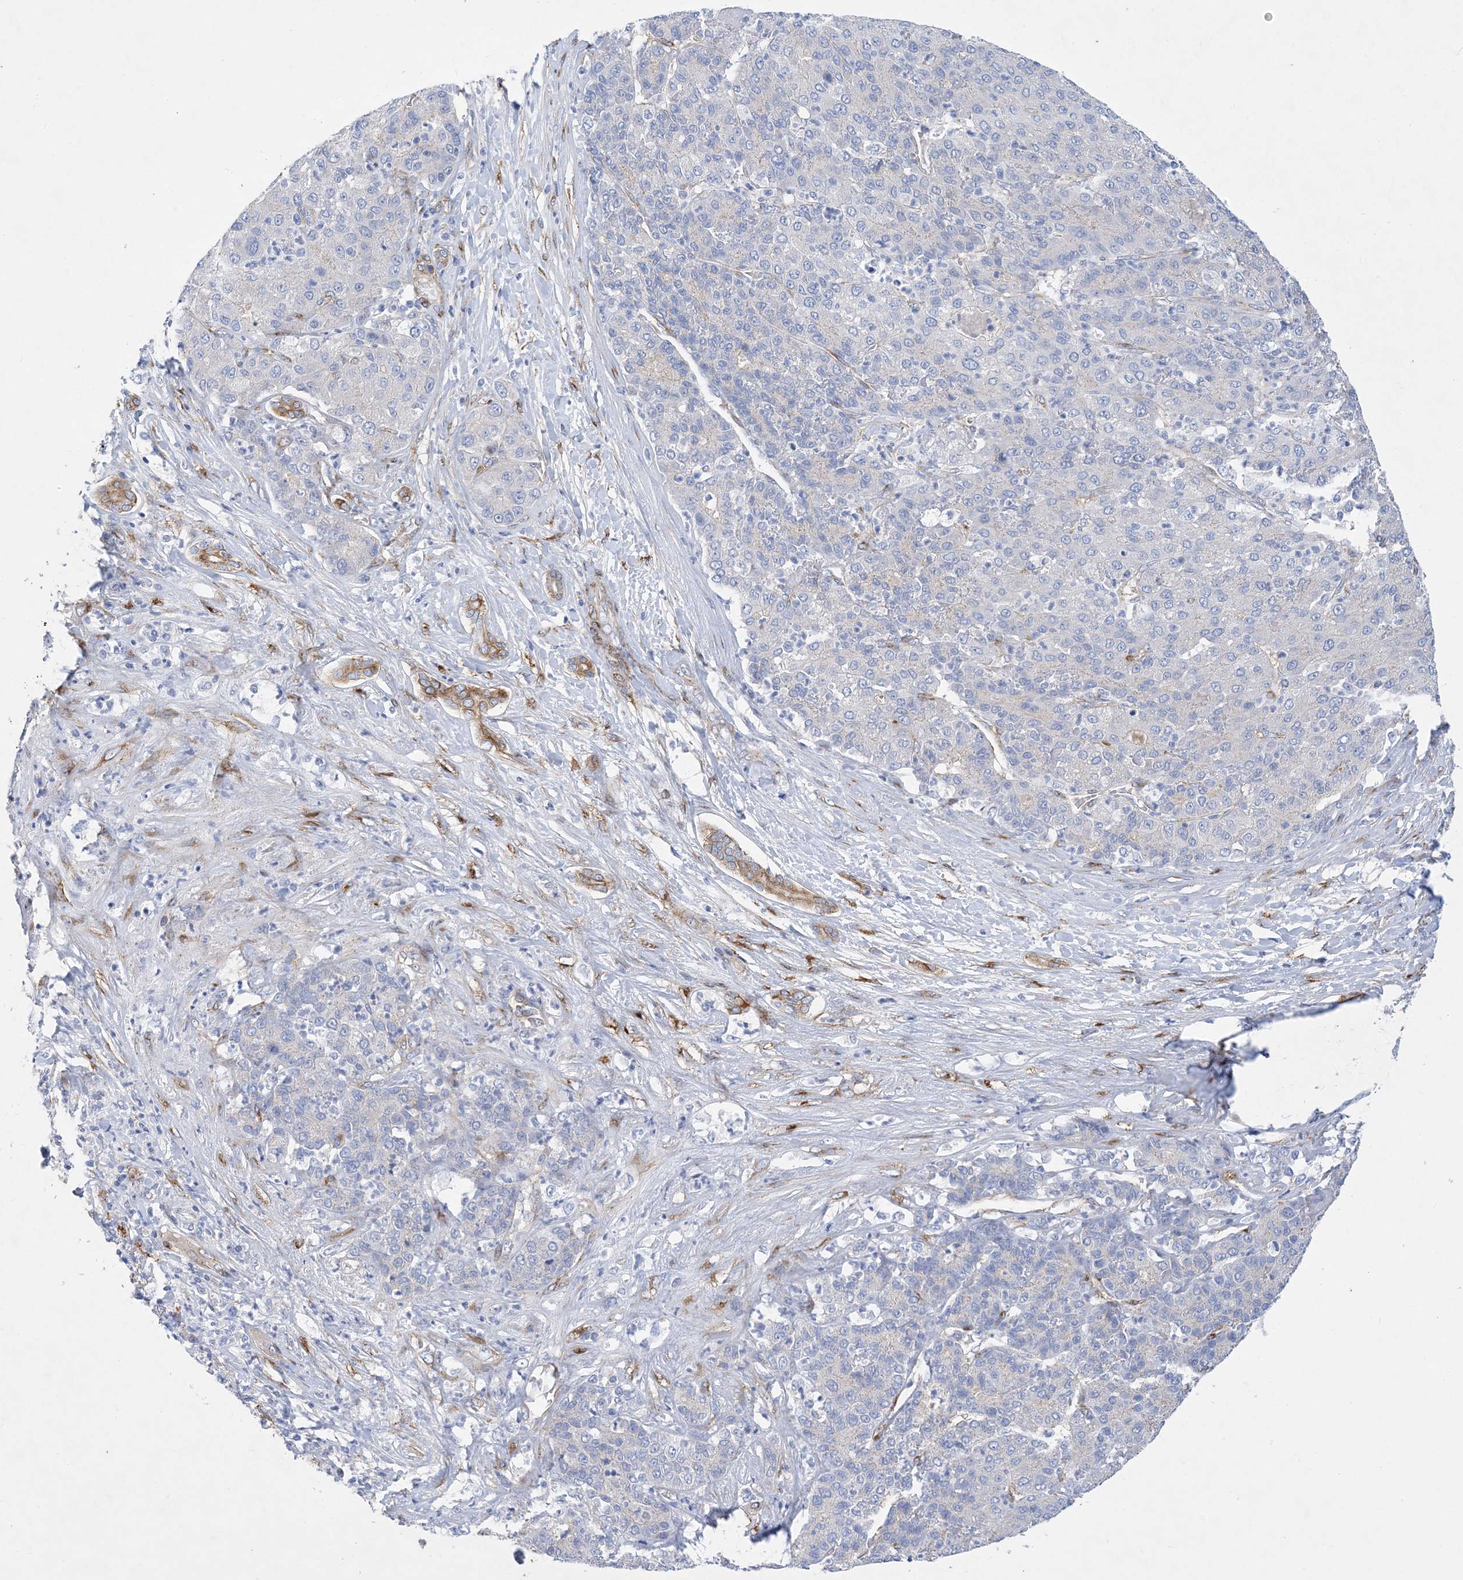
{"staining": {"intensity": "negative", "quantity": "none", "location": "none"}, "tissue": "liver cancer", "cell_type": "Tumor cells", "image_type": "cancer", "snomed": [{"axis": "morphology", "description": "Carcinoma, Hepatocellular, NOS"}, {"axis": "topography", "description": "Liver"}], "caption": "Immunohistochemistry (IHC) micrograph of neoplastic tissue: human liver cancer (hepatocellular carcinoma) stained with DAB (3,3'-diaminobenzidine) reveals no significant protein expression in tumor cells.", "gene": "RBMS3", "patient": {"sex": "male", "age": 65}}